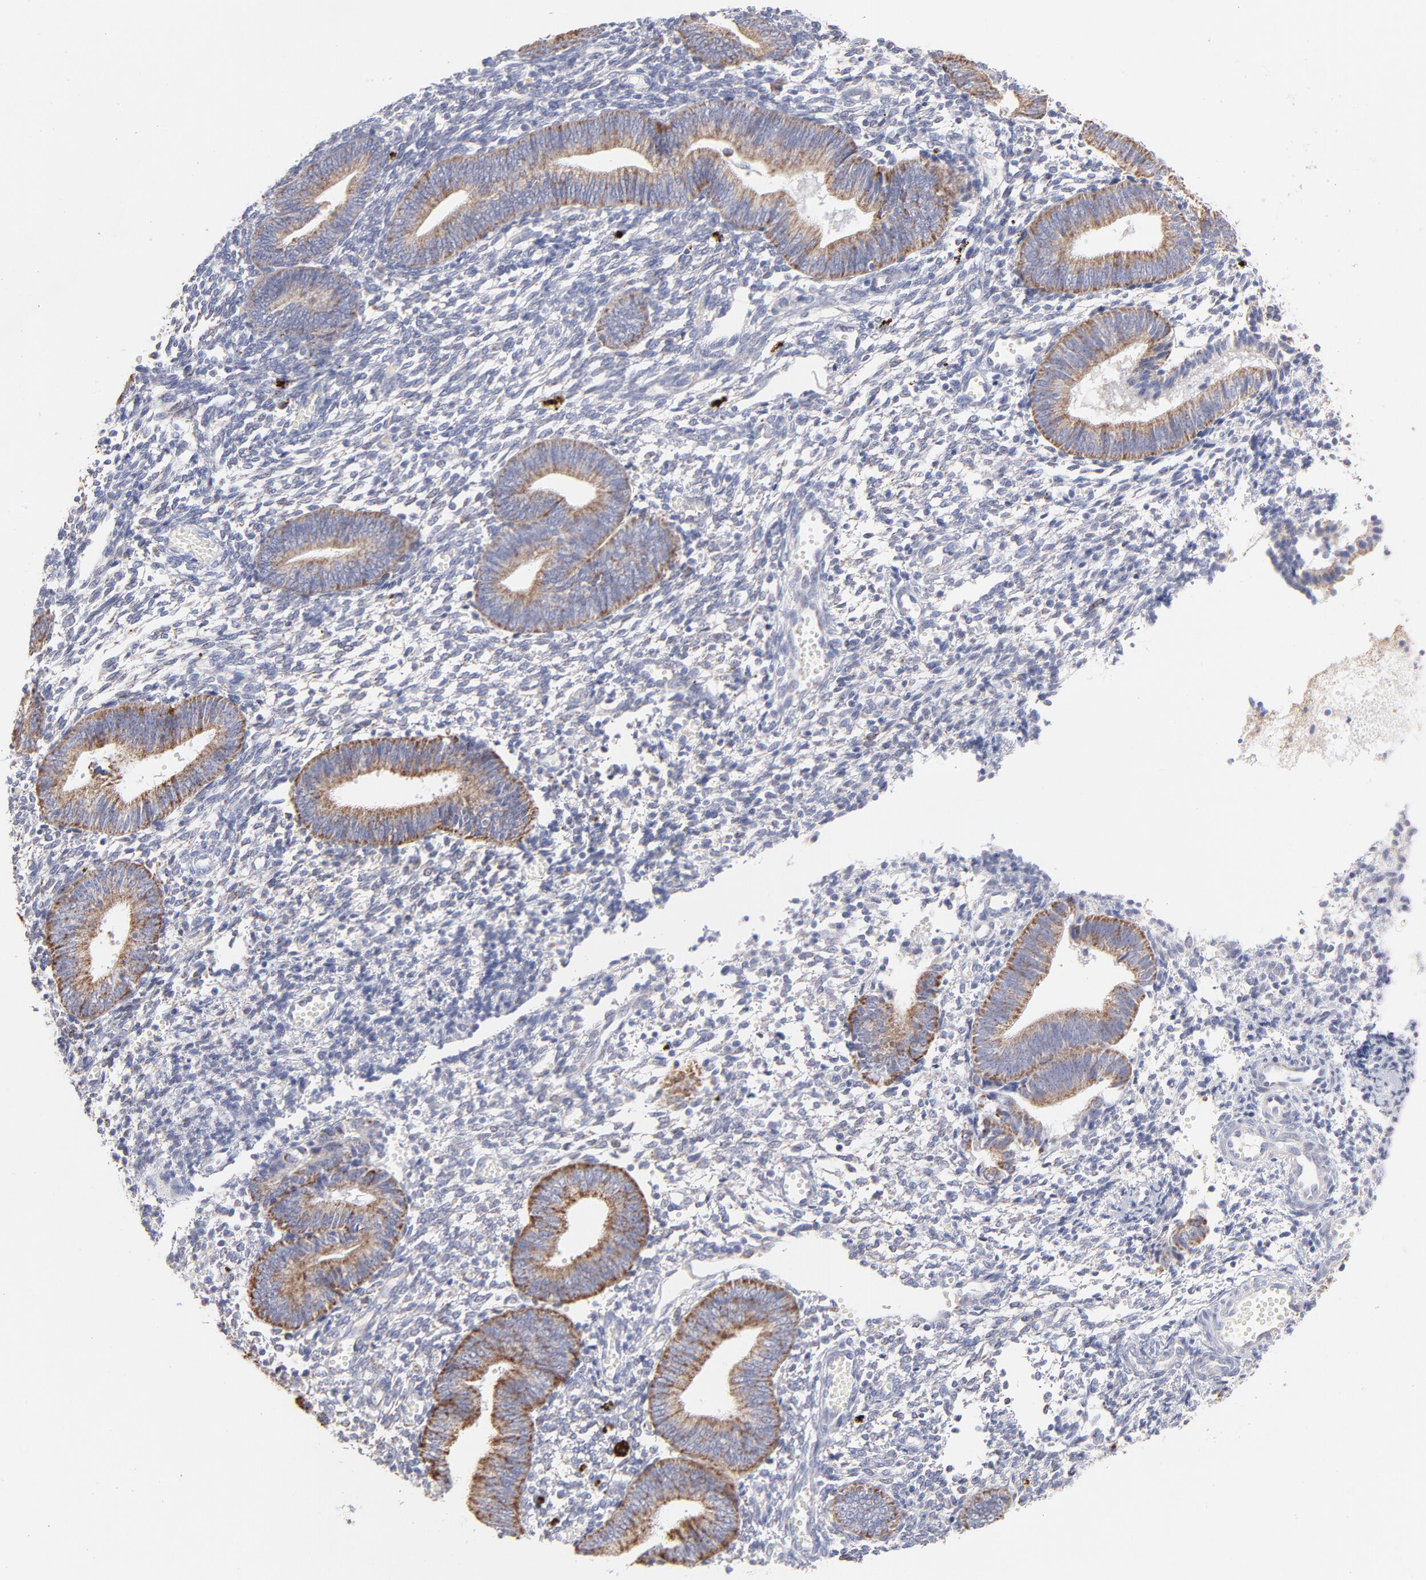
{"staining": {"intensity": "negative", "quantity": "none", "location": "none"}, "tissue": "endometrium", "cell_type": "Cells in endometrial stroma", "image_type": "normal", "snomed": [{"axis": "morphology", "description": "Normal tissue, NOS"}, {"axis": "topography", "description": "Uterus"}, {"axis": "topography", "description": "Endometrium"}], "caption": "DAB (3,3'-diaminobenzidine) immunohistochemical staining of unremarkable human endometrium reveals no significant staining in cells in endometrial stroma. The staining is performed using DAB (3,3'-diaminobenzidine) brown chromogen with nuclei counter-stained in using hematoxylin.", "gene": "TST", "patient": {"sex": "female", "age": 33}}